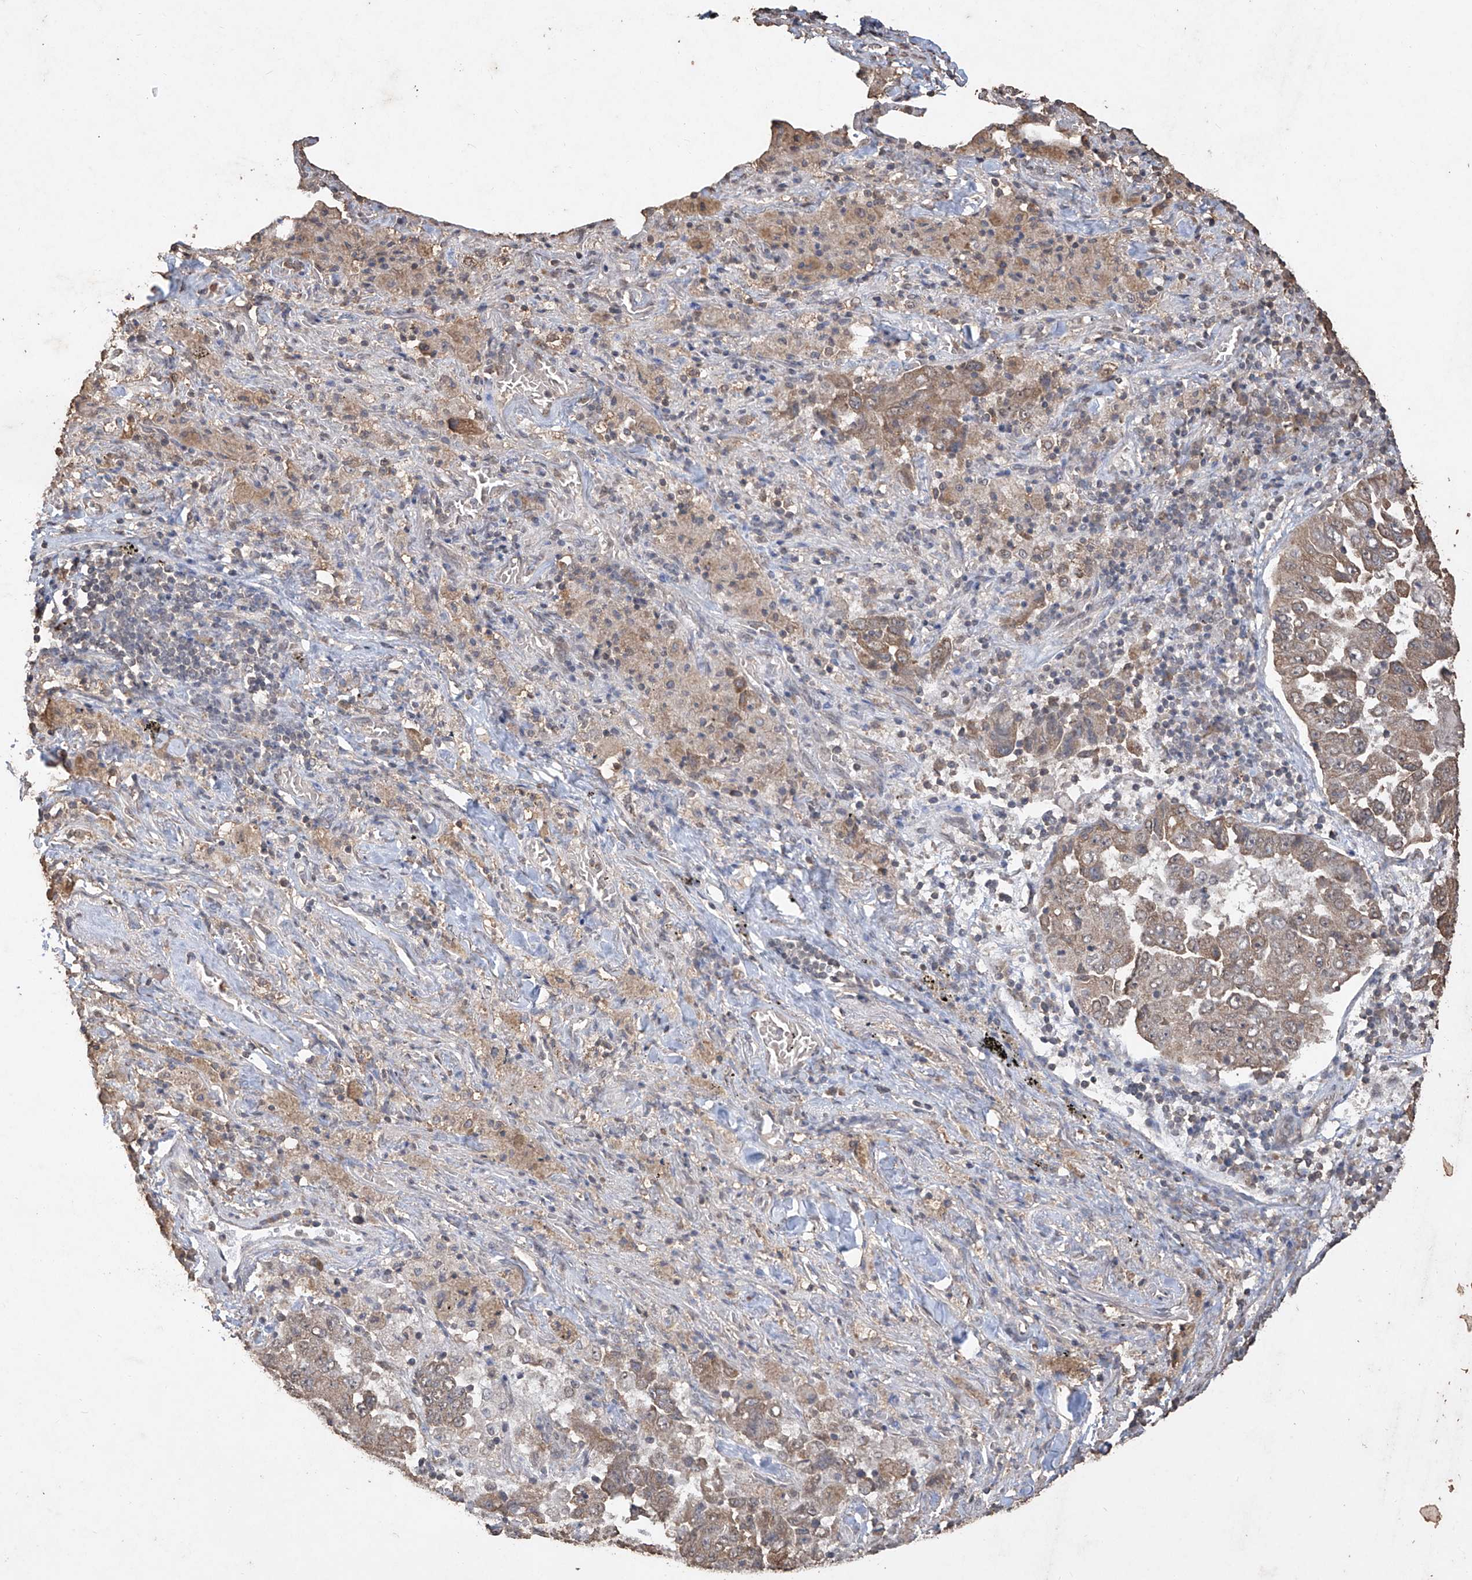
{"staining": {"intensity": "moderate", "quantity": ">75%", "location": "cytoplasmic/membranous"}, "tissue": "lung cancer", "cell_type": "Tumor cells", "image_type": "cancer", "snomed": [{"axis": "morphology", "description": "Adenocarcinoma, NOS"}, {"axis": "topography", "description": "Lung"}], "caption": "Lung cancer stained with immunohistochemistry demonstrates moderate cytoplasmic/membranous expression in approximately >75% of tumor cells.", "gene": "ELOVL1", "patient": {"sex": "female", "age": 51}}